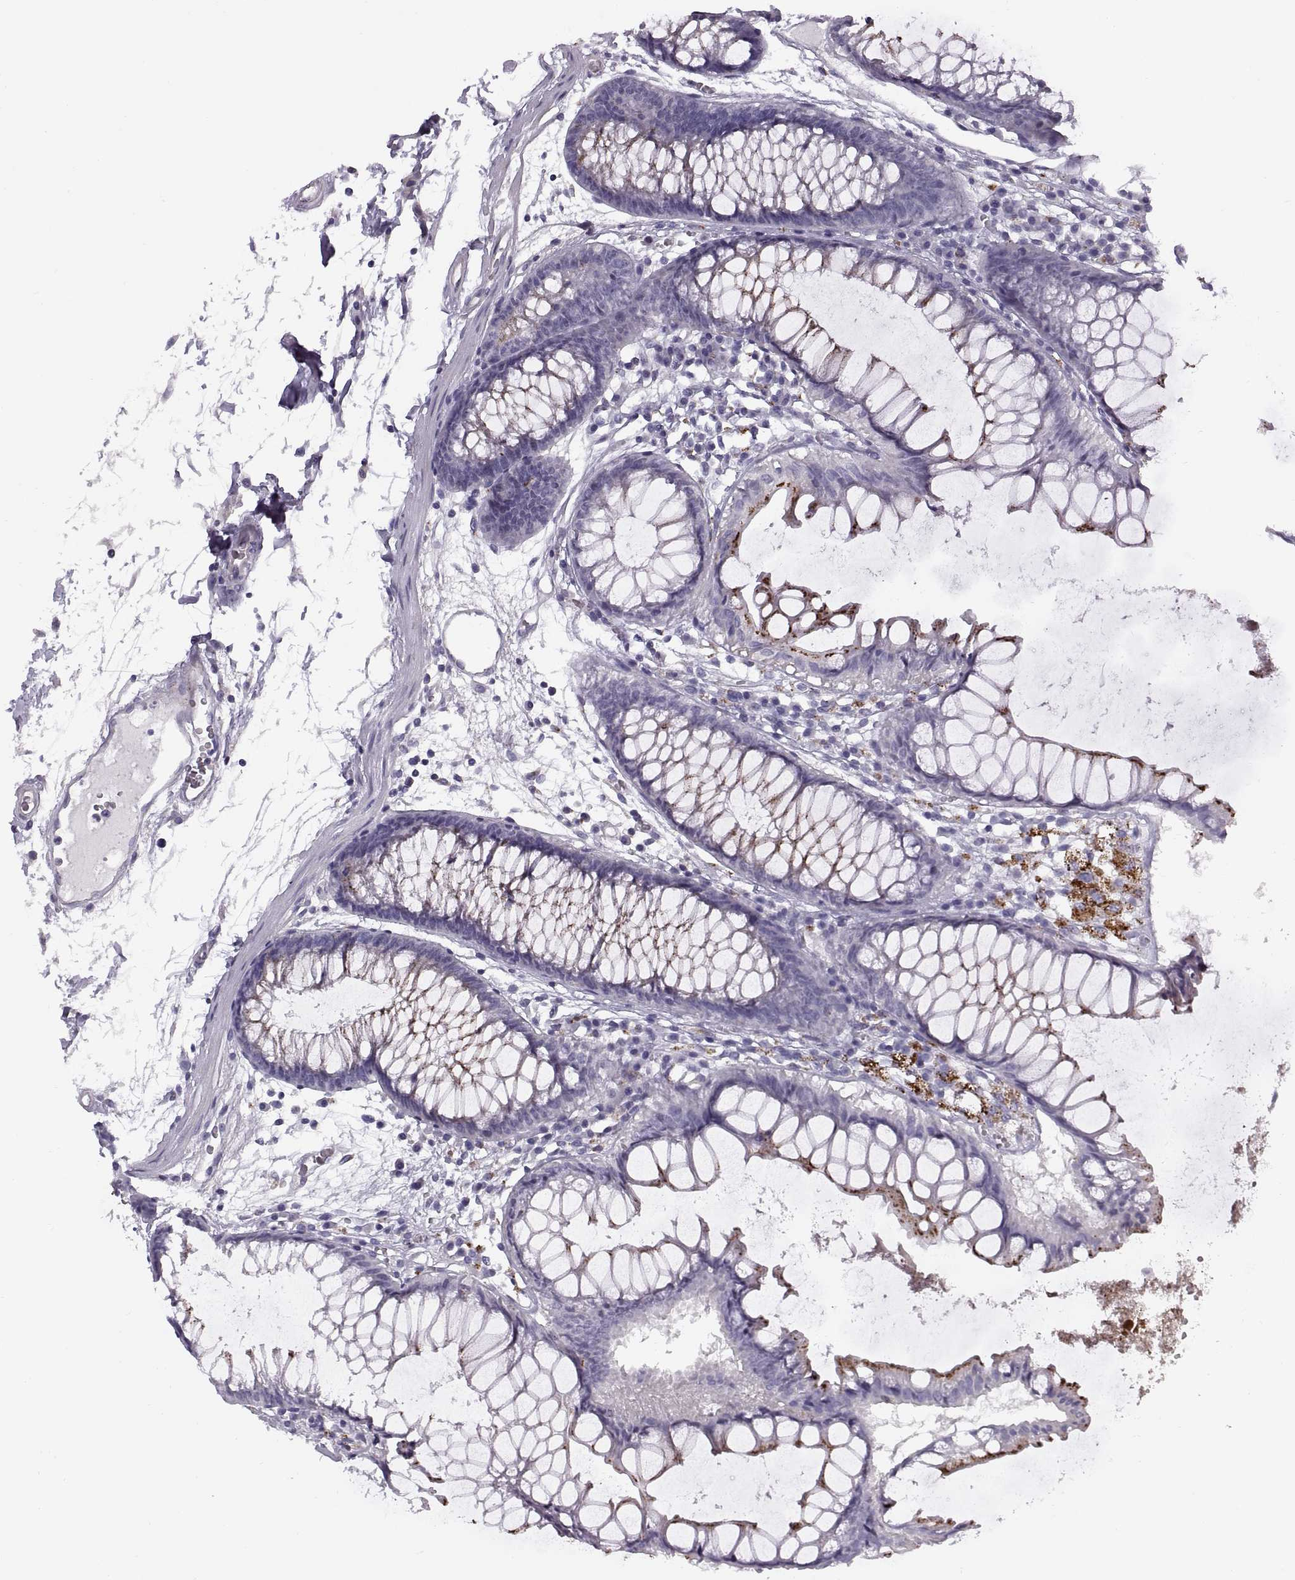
{"staining": {"intensity": "negative", "quantity": "none", "location": "none"}, "tissue": "colon", "cell_type": "Endothelial cells", "image_type": "normal", "snomed": [{"axis": "morphology", "description": "Normal tissue, NOS"}, {"axis": "morphology", "description": "Adenocarcinoma, NOS"}, {"axis": "topography", "description": "Colon"}], "caption": "DAB immunohistochemical staining of benign human colon exhibits no significant staining in endothelial cells. Nuclei are stained in blue.", "gene": "CALCR", "patient": {"sex": "male", "age": 65}}